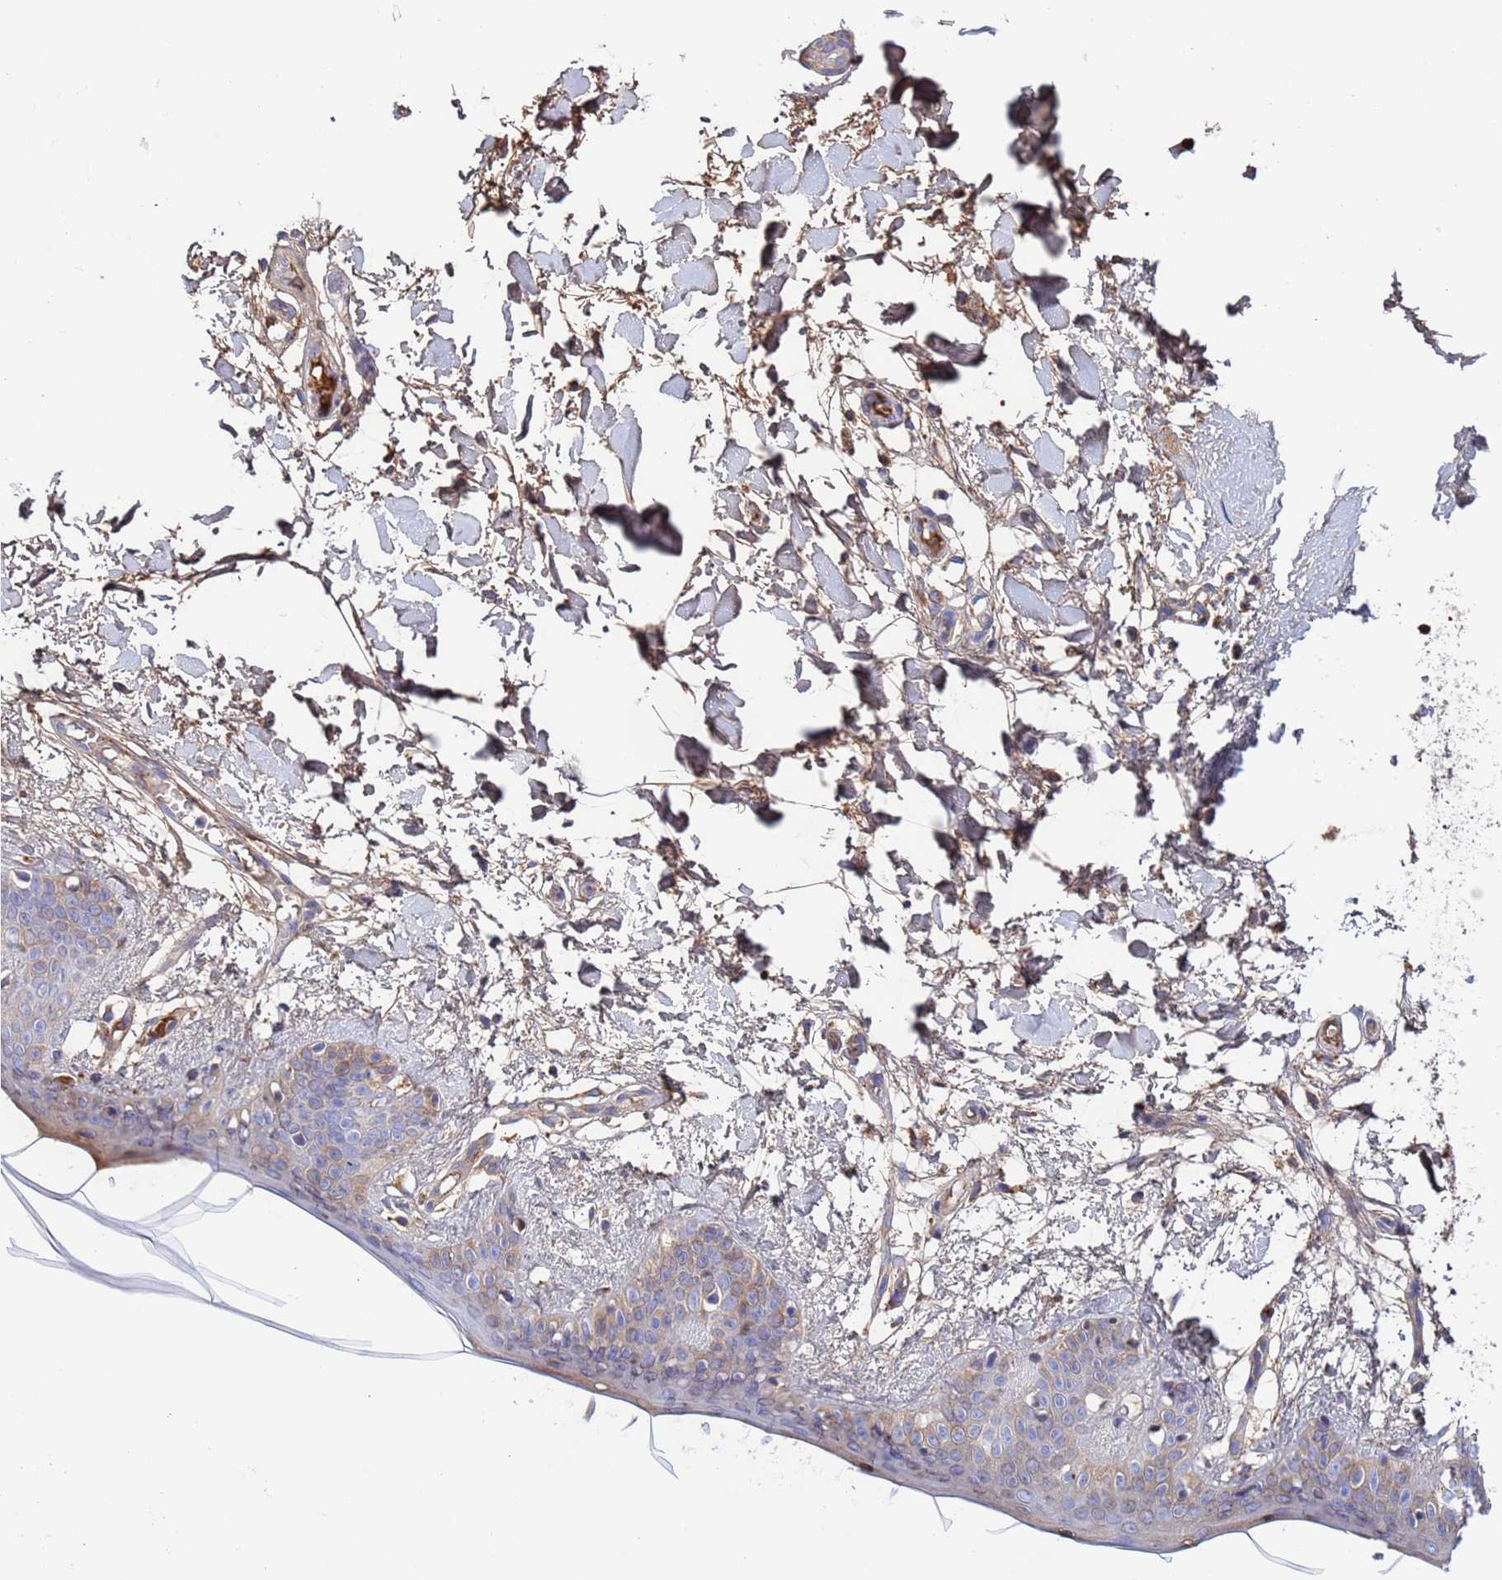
{"staining": {"intensity": "moderate", "quantity": "25%-75%", "location": "cytoplasmic/membranous"}, "tissue": "skin", "cell_type": "Fibroblasts", "image_type": "normal", "snomed": [{"axis": "morphology", "description": "Normal tissue, NOS"}, {"axis": "topography", "description": "Skin"}], "caption": "Immunohistochemistry (IHC) (DAB) staining of benign human skin reveals moderate cytoplasmic/membranous protein staining in approximately 25%-75% of fibroblasts.", "gene": "GLUD1", "patient": {"sex": "female", "age": 34}}